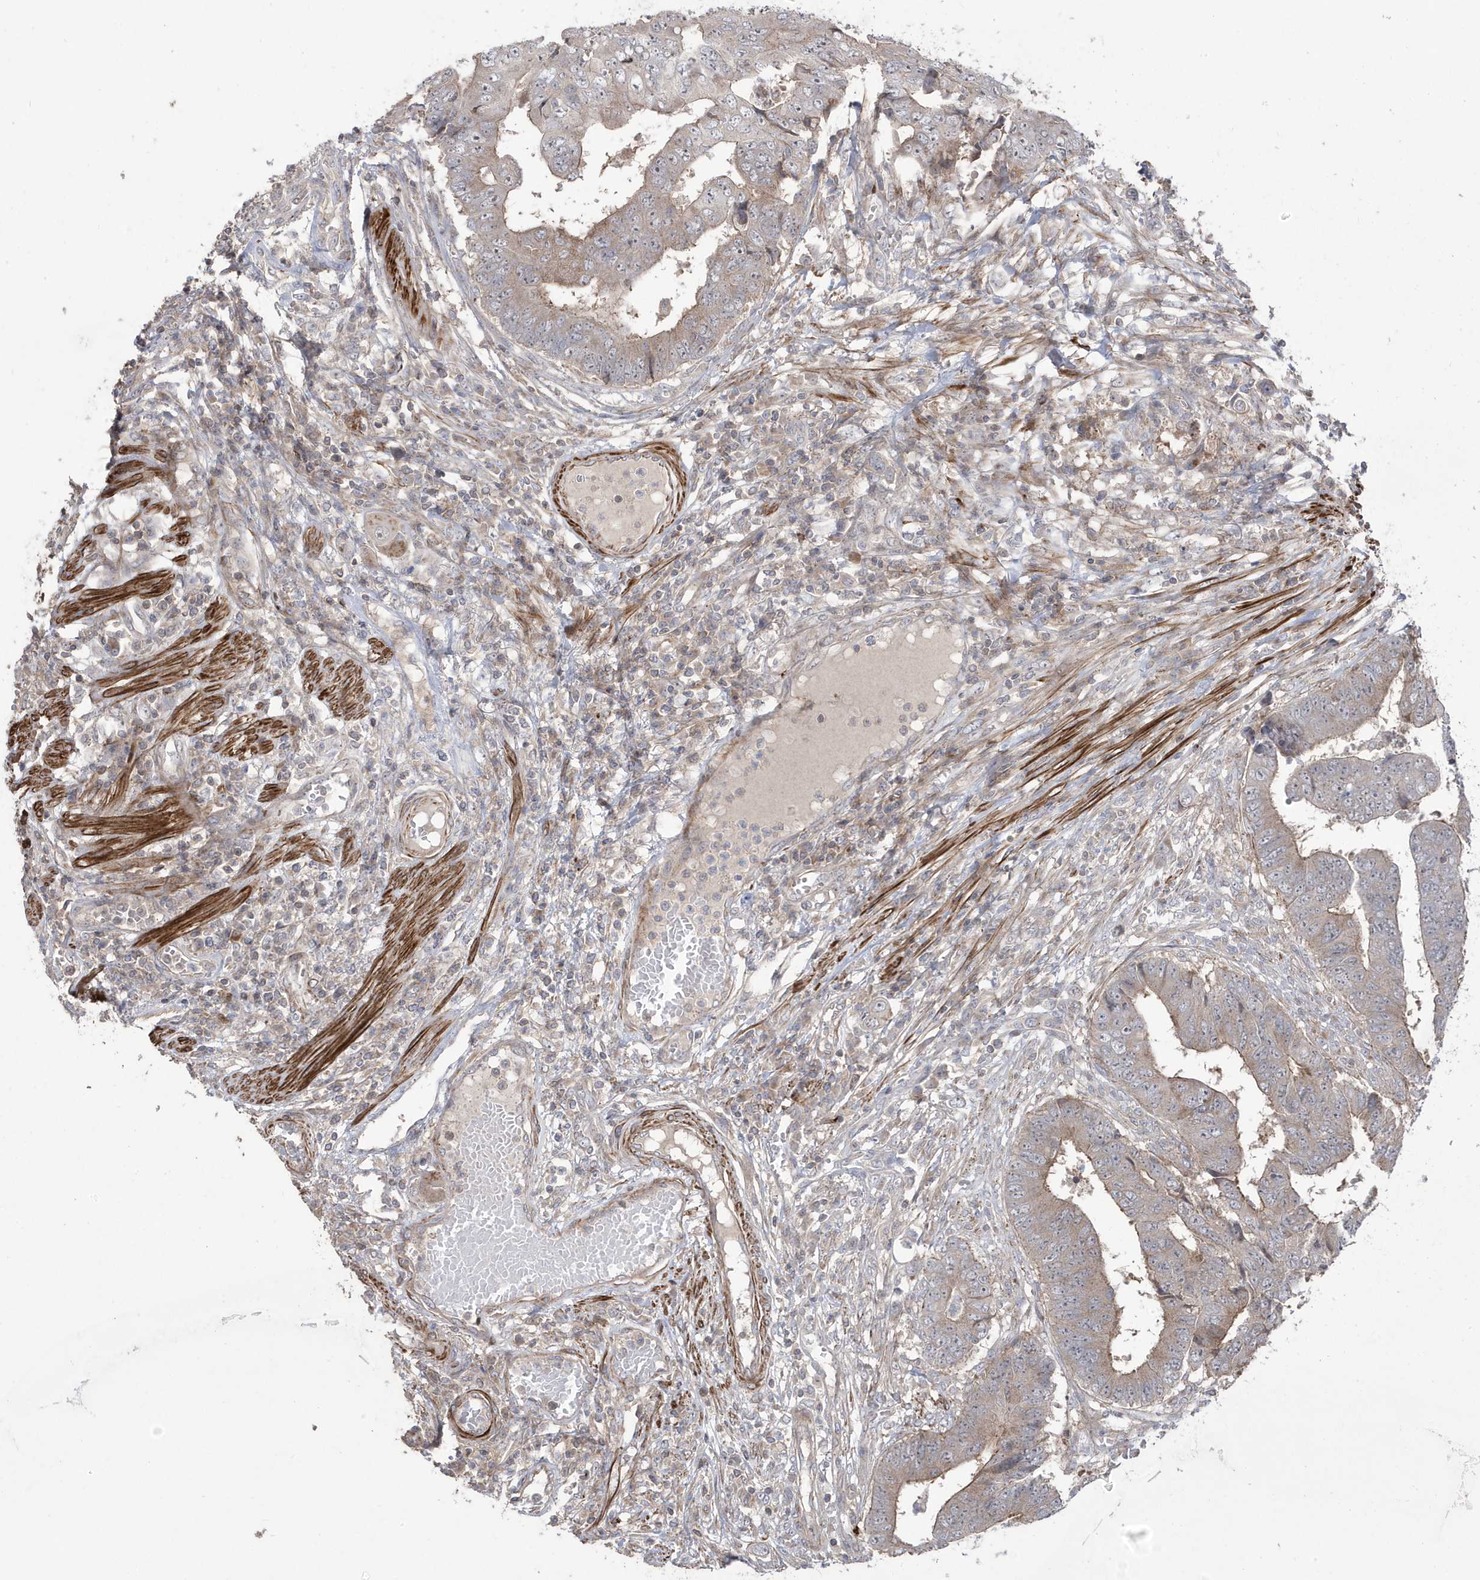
{"staining": {"intensity": "weak", "quantity": "<25%", "location": "cytoplasmic/membranous"}, "tissue": "colorectal cancer", "cell_type": "Tumor cells", "image_type": "cancer", "snomed": [{"axis": "morphology", "description": "Adenocarcinoma, NOS"}, {"axis": "topography", "description": "Rectum"}], "caption": "Colorectal adenocarcinoma was stained to show a protein in brown. There is no significant positivity in tumor cells.", "gene": "CETN3", "patient": {"sex": "male", "age": 84}}